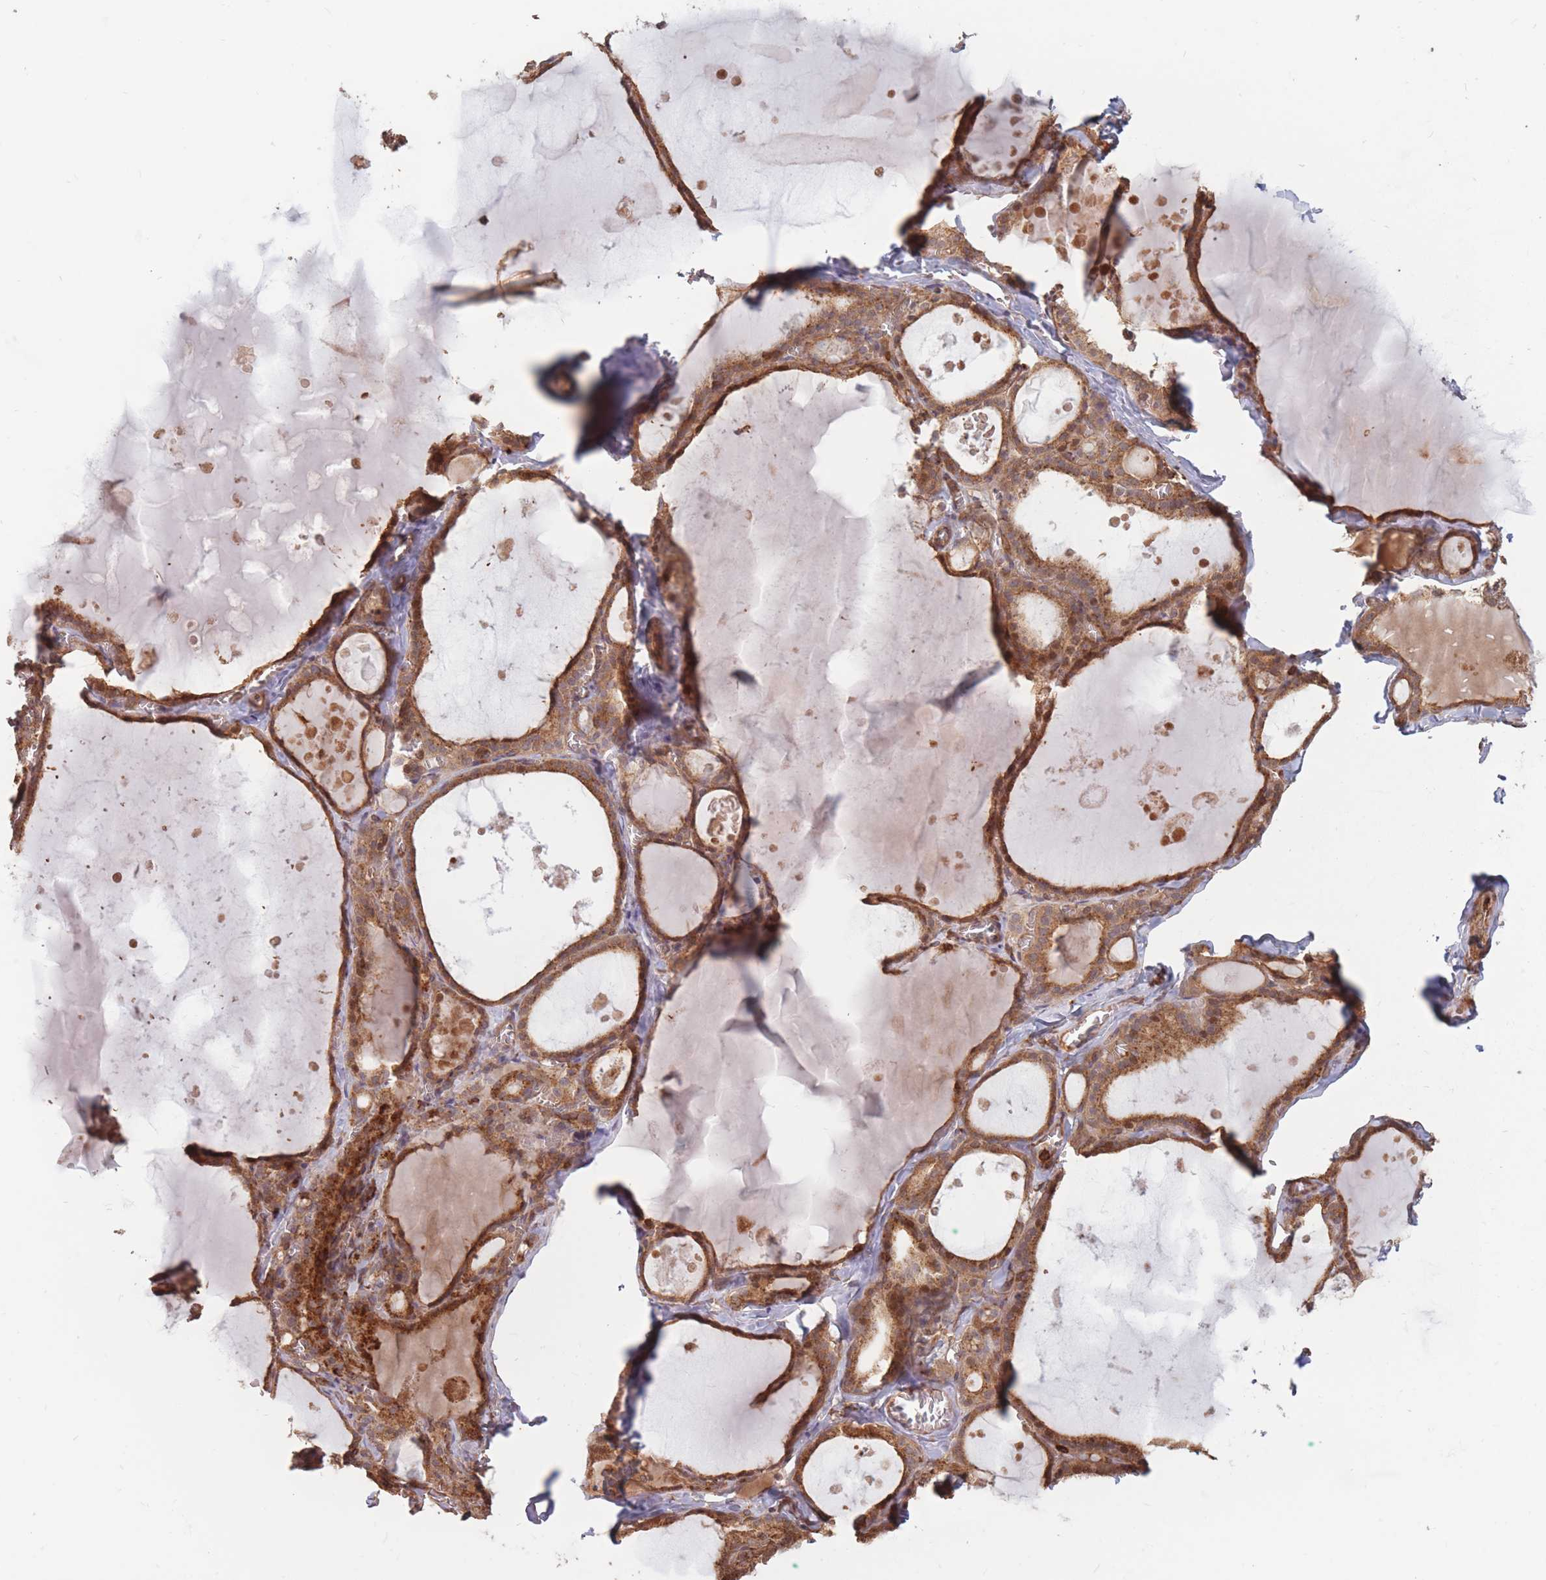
{"staining": {"intensity": "moderate", "quantity": ">75%", "location": "cytoplasmic/membranous"}, "tissue": "thyroid gland", "cell_type": "Glandular cells", "image_type": "normal", "snomed": [{"axis": "morphology", "description": "Normal tissue, NOS"}, {"axis": "topography", "description": "Thyroid gland"}], "caption": "A photomicrograph of human thyroid gland stained for a protein shows moderate cytoplasmic/membranous brown staining in glandular cells. The staining was performed using DAB to visualize the protein expression in brown, while the nuclei were stained in blue with hematoxylin (Magnification: 20x).", "gene": "RASSF2", "patient": {"sex": "male", "age": 56}}